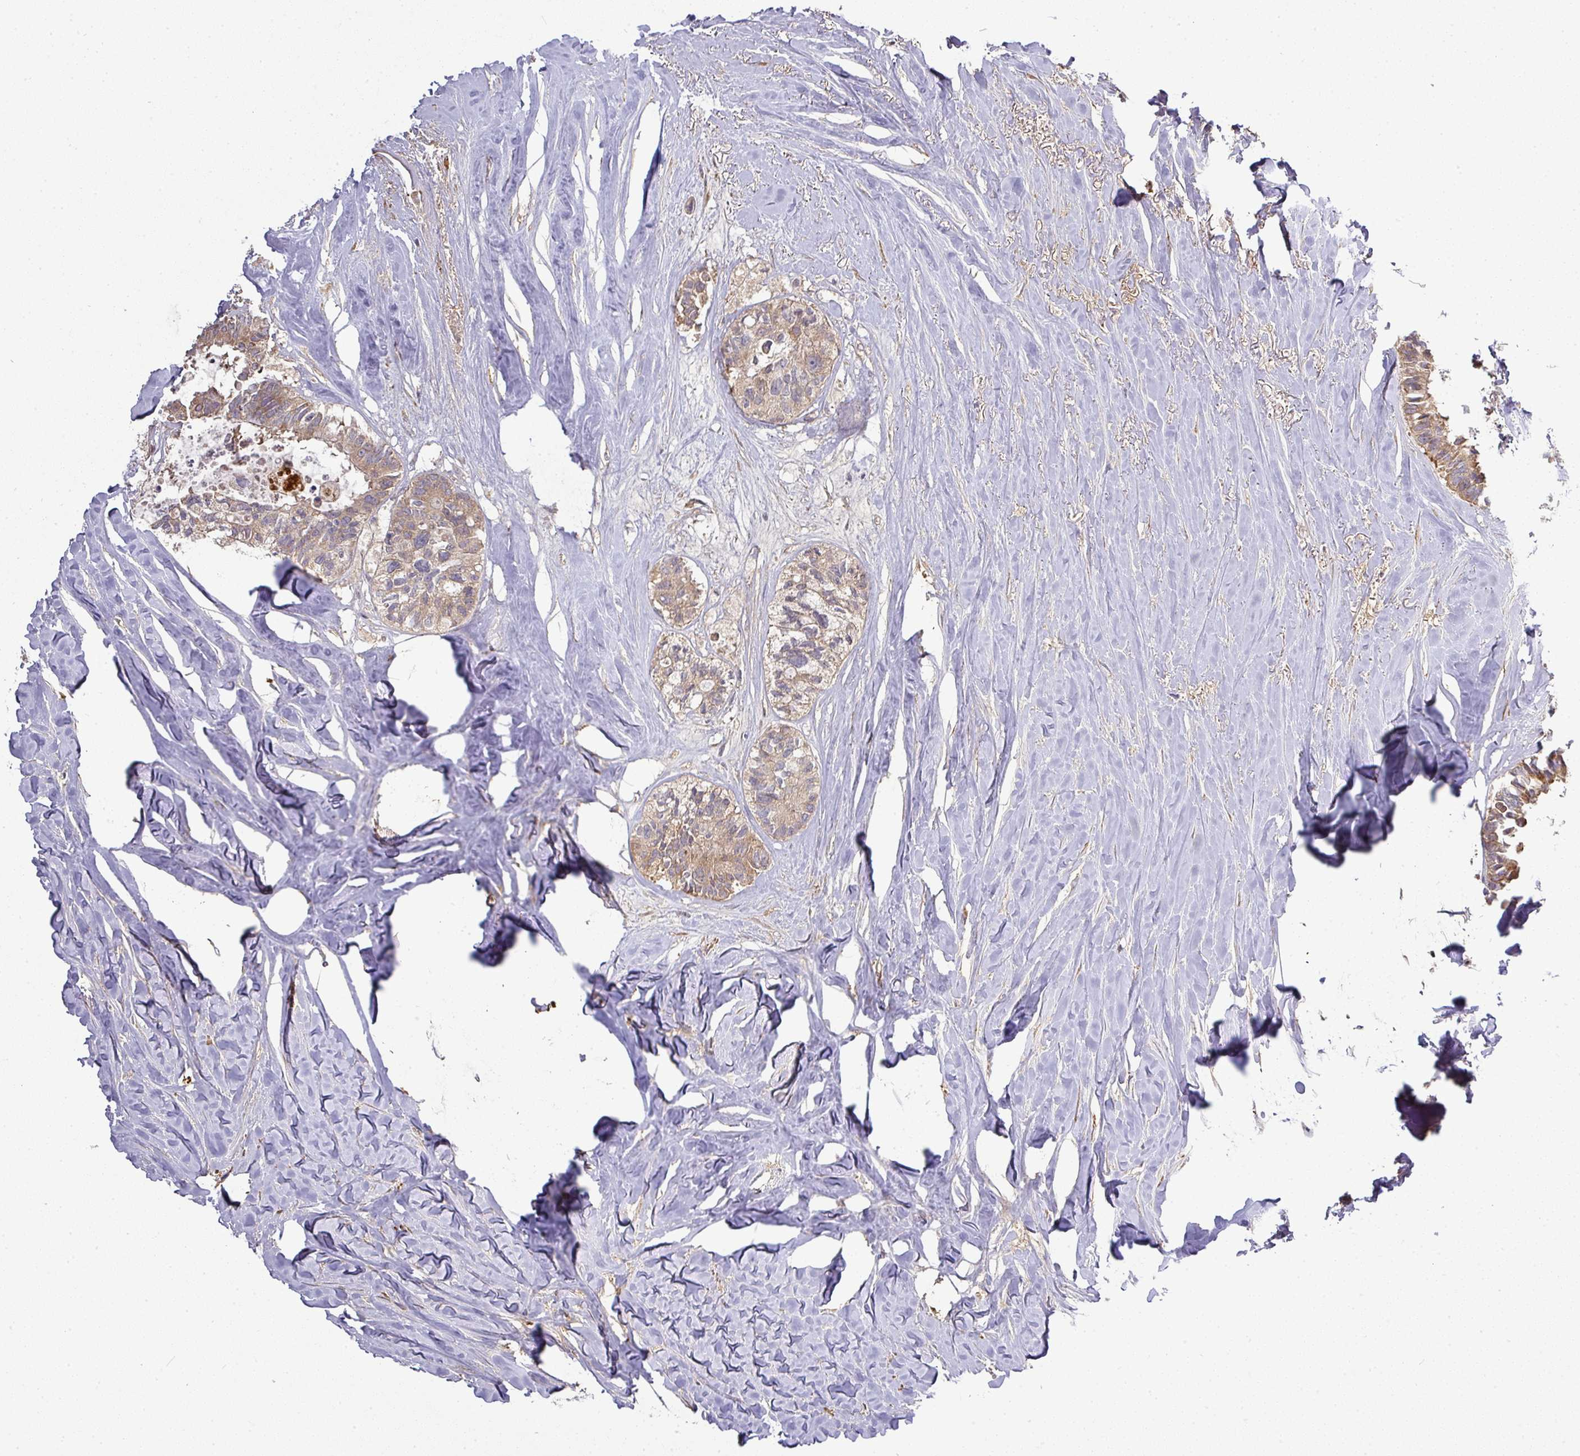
{"staining": {"intensity": "moderate", "quantity": "25%-75%", "location": "cytoplasmic/membranous"}, "tissue": "colorectal cancer", "cell_type": "Tumor cells", "image_type": "cancer", "snomed": [{"axis": "morphology", "description": "Adenocarcinoma, NOS"}, {"axis": "topography", "description": "Colon"}, {"axis": "topography", "description": "Rectum"}], "caption": "Protein analysis of colorectal cancer tissue displays moderate cytoplasmic/membranous expression in about 25%-75% of tumor cells.", "gene": "GALP", "patient": {"sex": "male", "age": 57}}